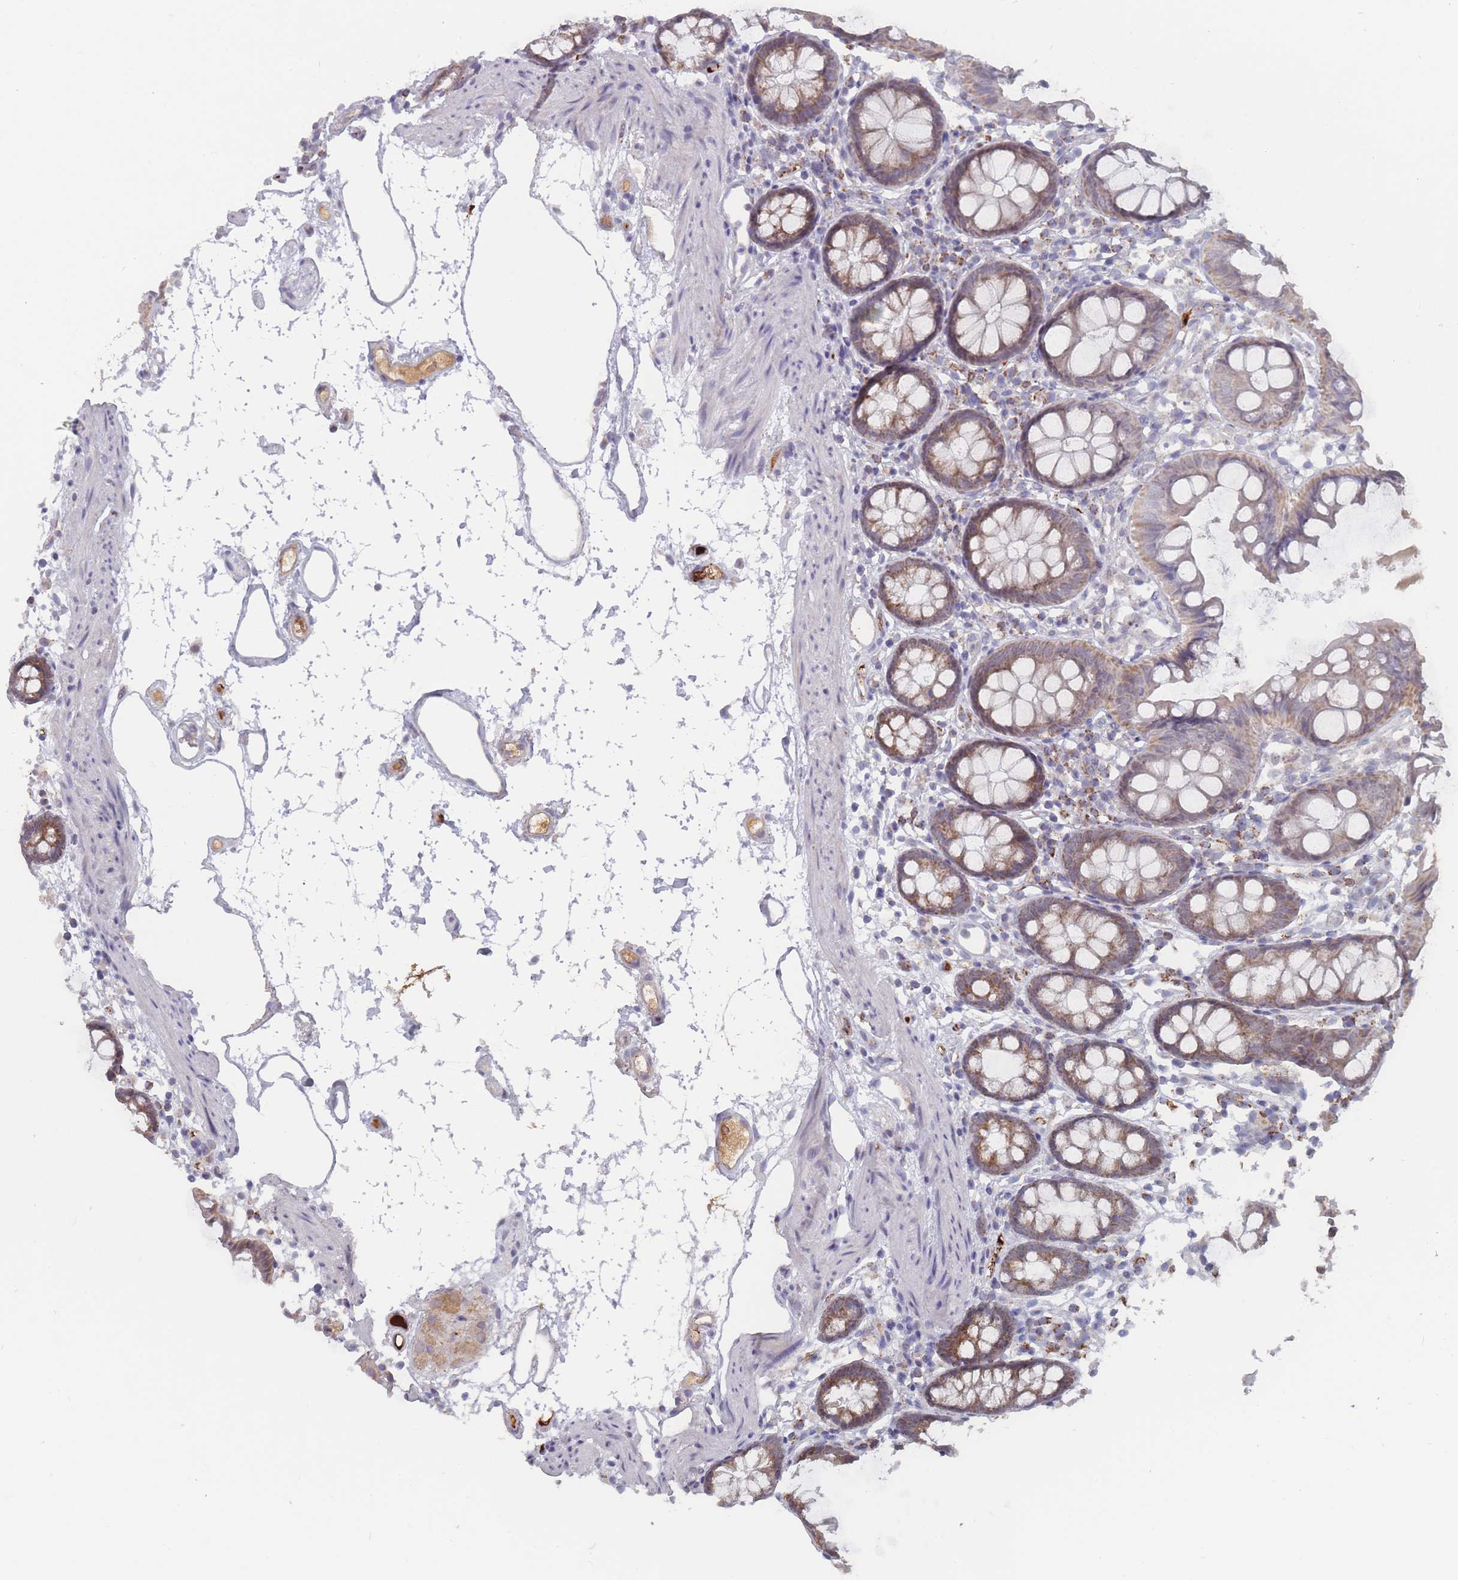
{"staining": {"intensity": "weak", "quantity": "25%-75%", "location": "cytoplasmic/membranous"}, "tissue": "colon", "cell_type": "Endothelial cells", "image_type": "normal", "snomed": [{"axis": "morphology", "description": "Normal tissue, NOS"}, {"axis": "topography", "description": "Colon"}], "caption": "Colon stained with DAB (3,3'-diaminobenzidine) IHC demonstrates low levels of weak cytoplasmic/membranous expression in approximately 25%-75% of endothelial cells.", "gene": "TRARG1", "patient": {"sex": "female", "age": 84}}